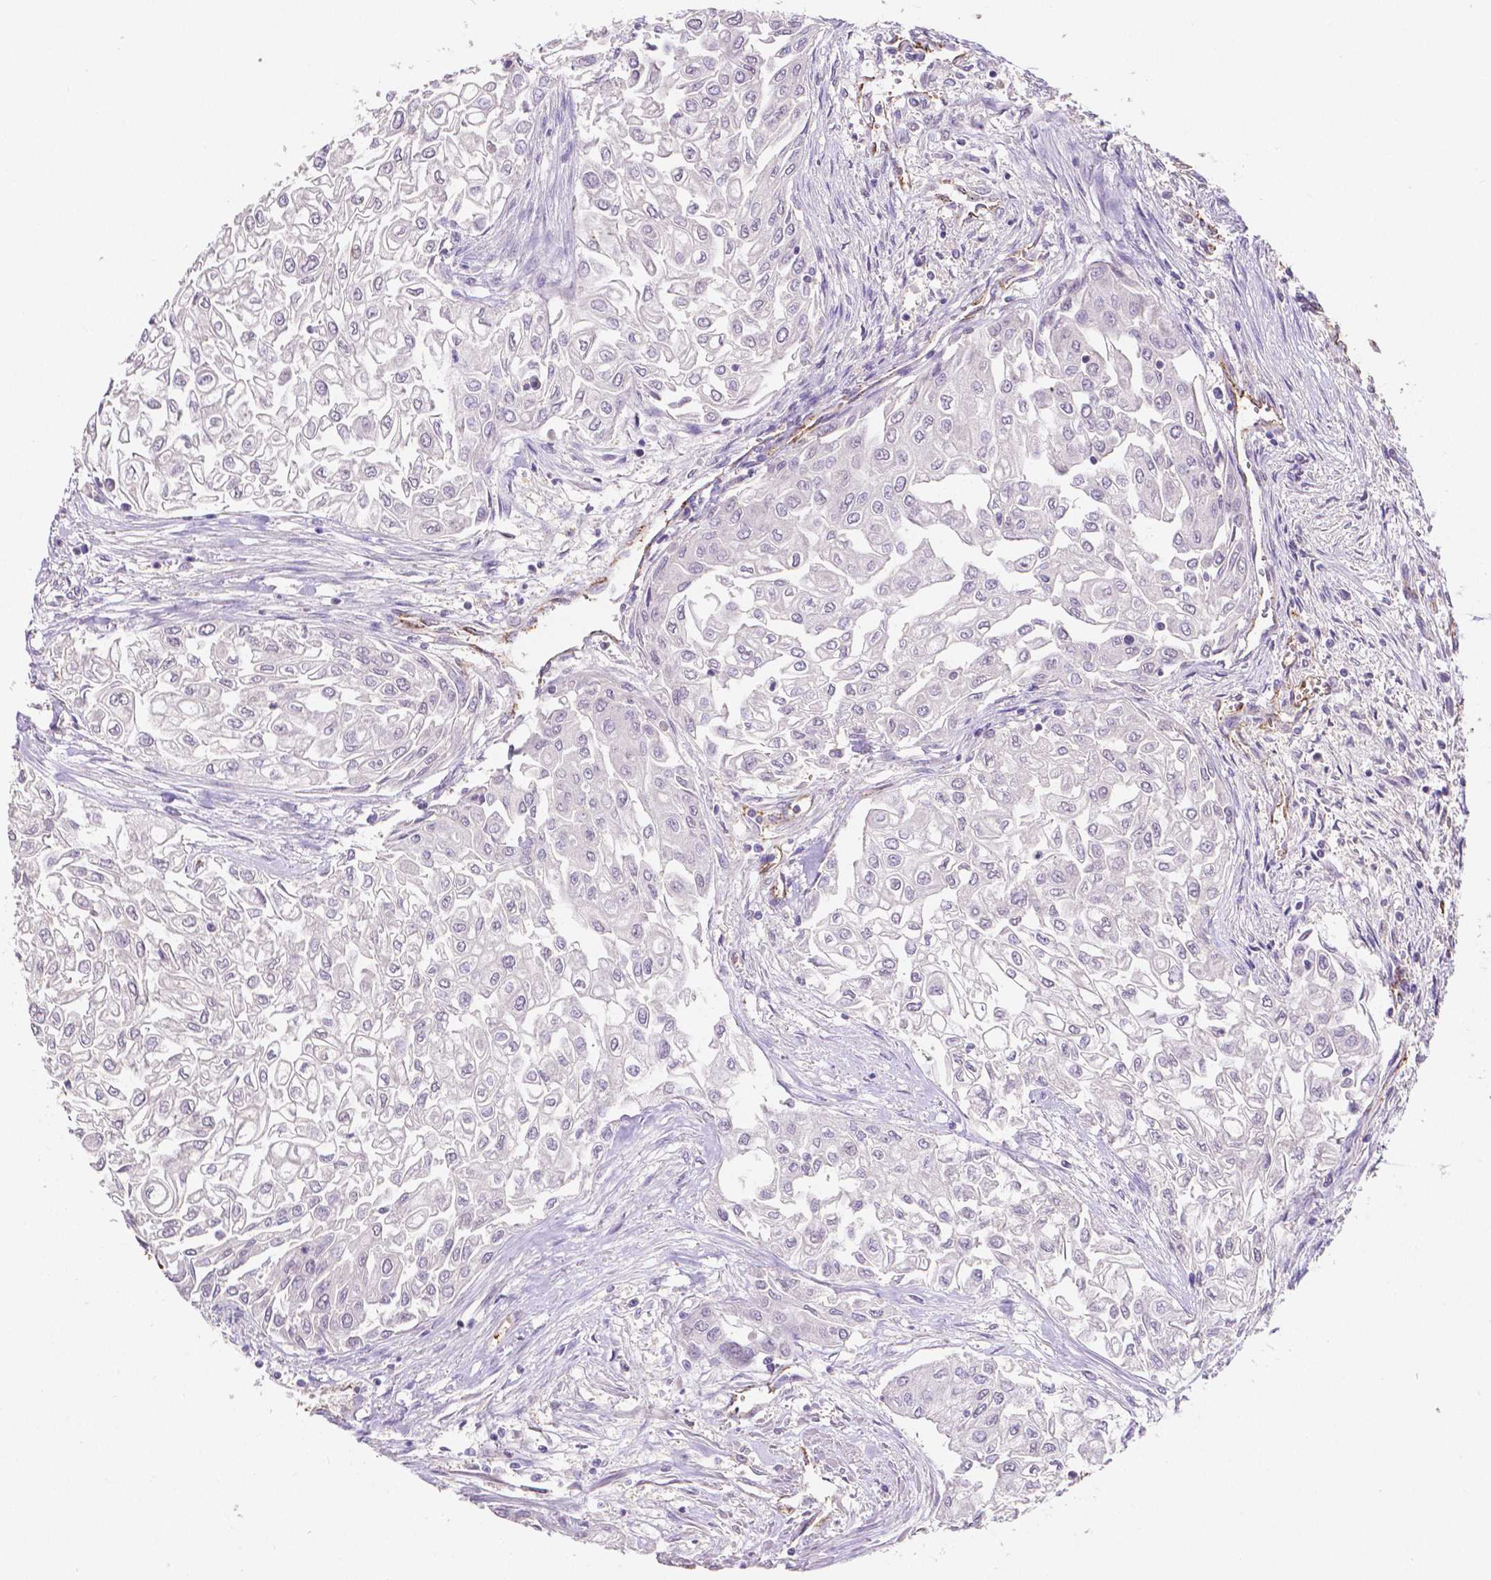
{"staining": {"intensity": "negative", "quantity": "none", "location": "none"}, "tissue": "urothelial cancer", "cell_type": "Tumor cells", "image_type": "cancer", "snomed": [{"axis": "morphology", "description": "Urothelial carcinoma, High grade"}, {"axis": "topography", "description": "Urinary bladder"}], "caption": "The micrograph reveals no staining of tumor cells in urothelial carcinoma (high-grade).", "gene": "ELAVL2", "patient": {"sex": "male", "age": 62}}